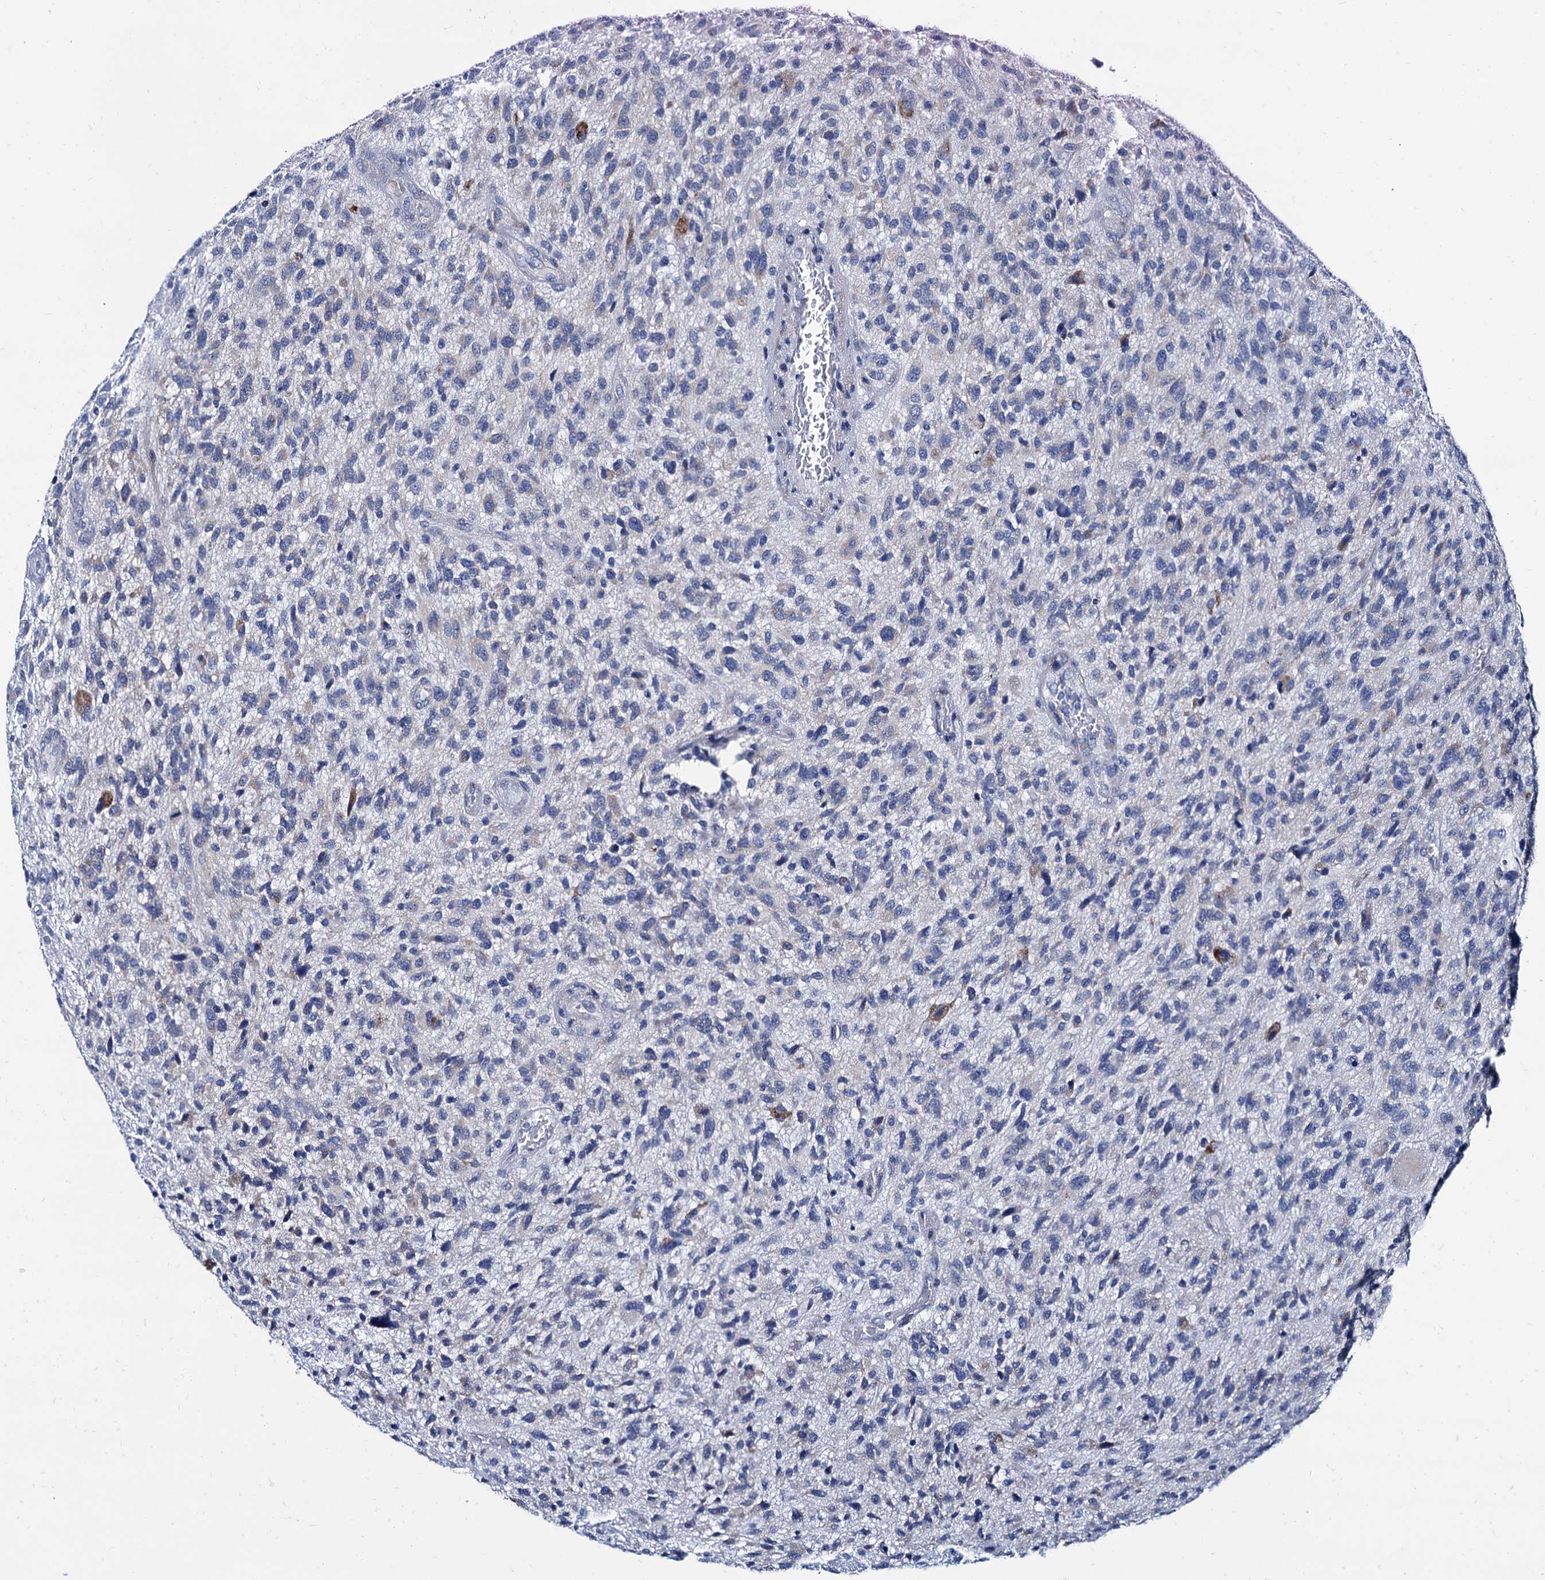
{"staining": {"intensity": "negative", "quantity": "none", "location": "none"}, "tissue": "glioma", "cell_type": "Tumor cells", "image_type": "cancer", "snomed": [{"axis": "morphology", "description": "Glioma, malignant, High grade"}, {"axis": "topography", "description": "Brain"}], "caption": "Protein analysis of glioma exhibits no significant expression in tumor cells.", "gene": "FOXR2", "patient": {"sex": "male", "age": 47}}